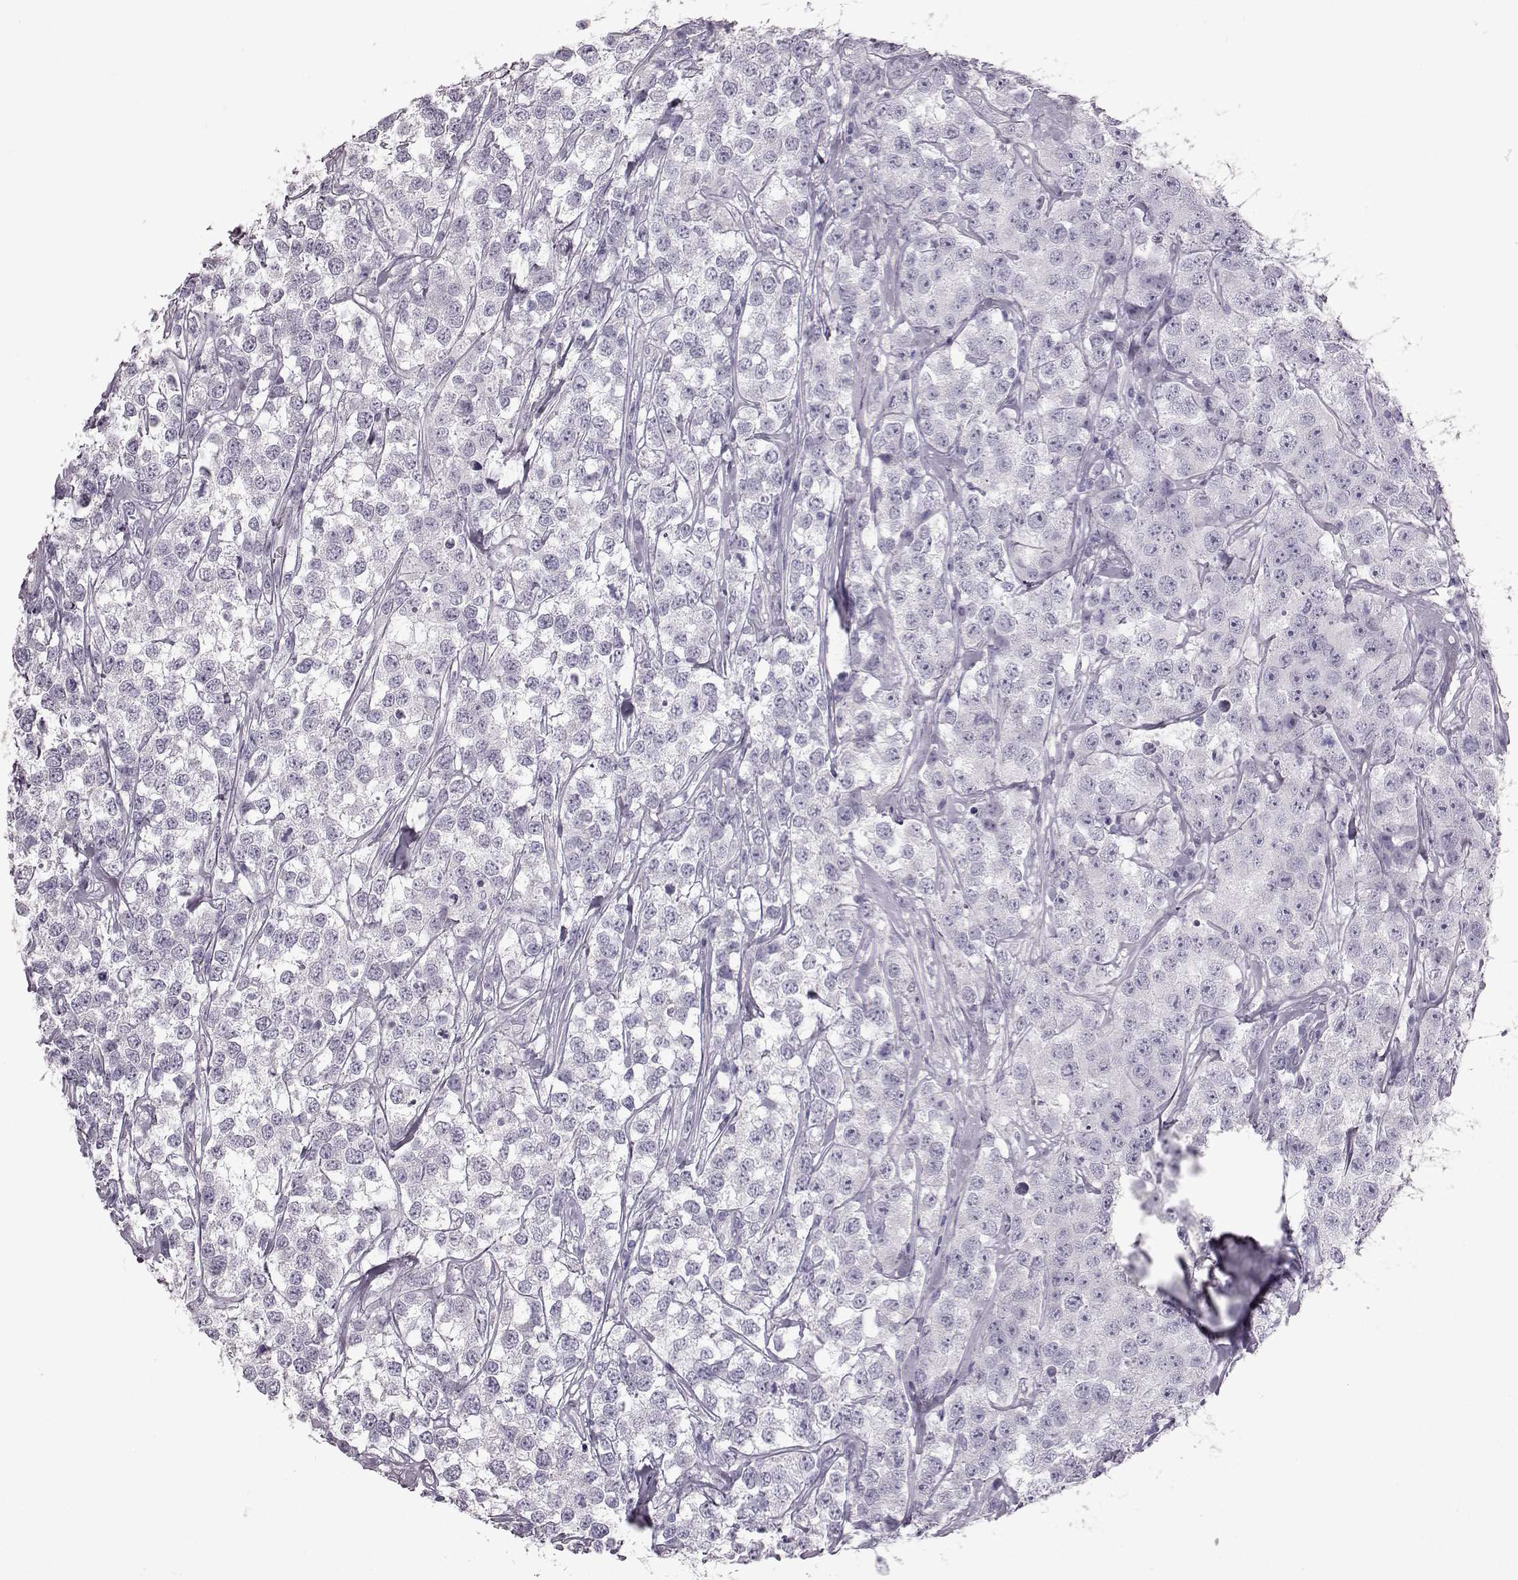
{"staining": {"intensity": "negative", "quantity": "none", "location": "none"}, "tissue": "testis cancer", "cell_type": "Tumor cells", "image_type": "cancer", "snomed": [{"axis": "morphology", "description": "Seminoma, NOS"}, {"axis": "topography", "description": "Testis"}], "caption": "High magnification brightfield microscopy of seminoma (testis) stained with DAB (3,3'-diaminobenzidine) (brown) and counterstained with hematoxylin (blue): tumor cells show no significant positivity. (DAB (3,3'-diaminobenzidine) immunohistochemistry (IHC) visualized using brightfield microscopy, high magnification).", "gene": "TCHHL1", "patient": {"sex": "male", "age": 59}}